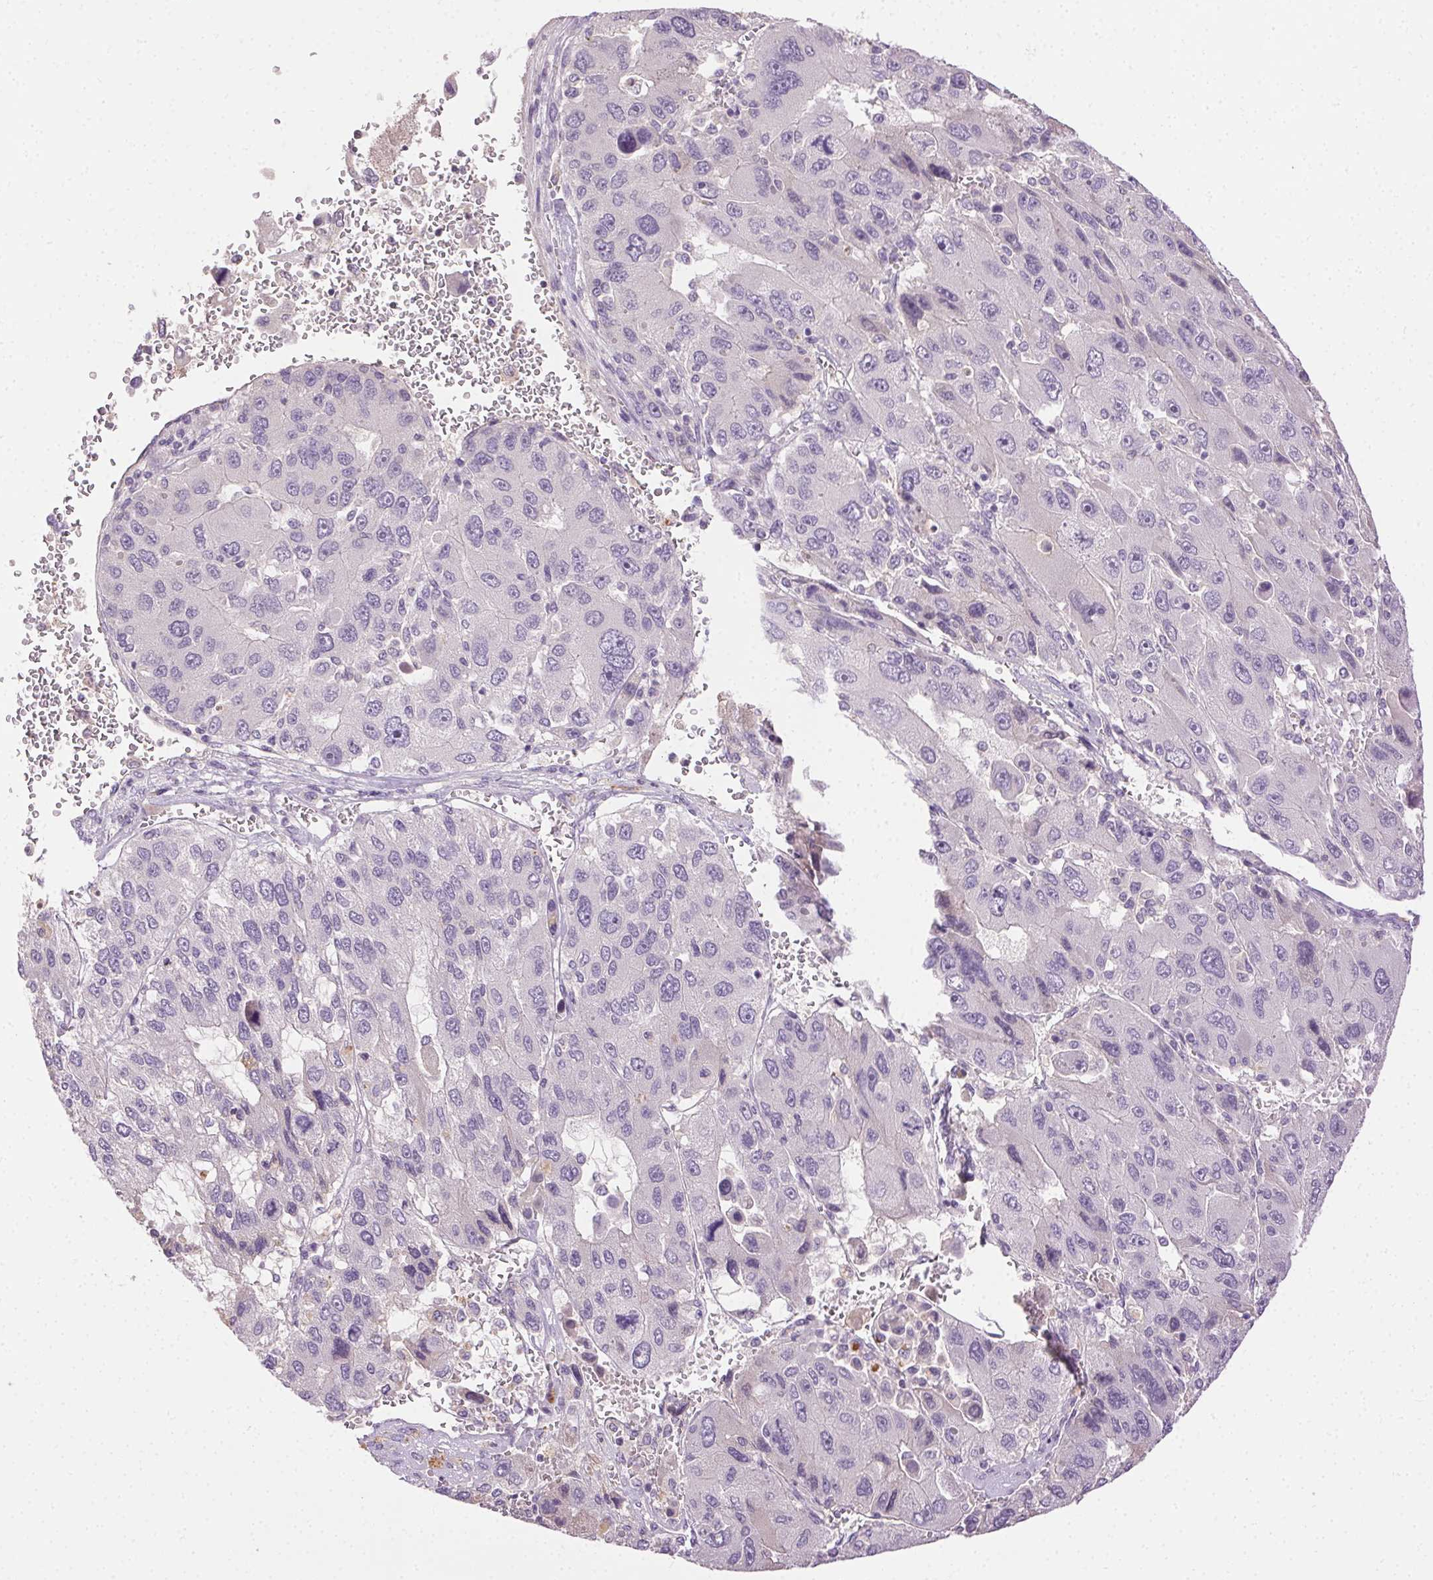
{"staining": {"intensity": "negative", "quantity": "none", "location": "none"}, "tissue": "liver cancer", "cell_type": "Tumor cells", "image_type": "cancer", "snomed": [{"axis": "morphology", "description": "Carcinoma, Hepatocellular, NOS"}, {"axis": "topography", "description": "Liver"}], "caption": "DAB (3,3'-diaminobenzidine) immunohistochemical staining of human liver hepatocellular carcinoma displays no significant positivity in tumor cells.", "gene": "BPIFB2", "patient": {"sex": "female", "age": 41}}